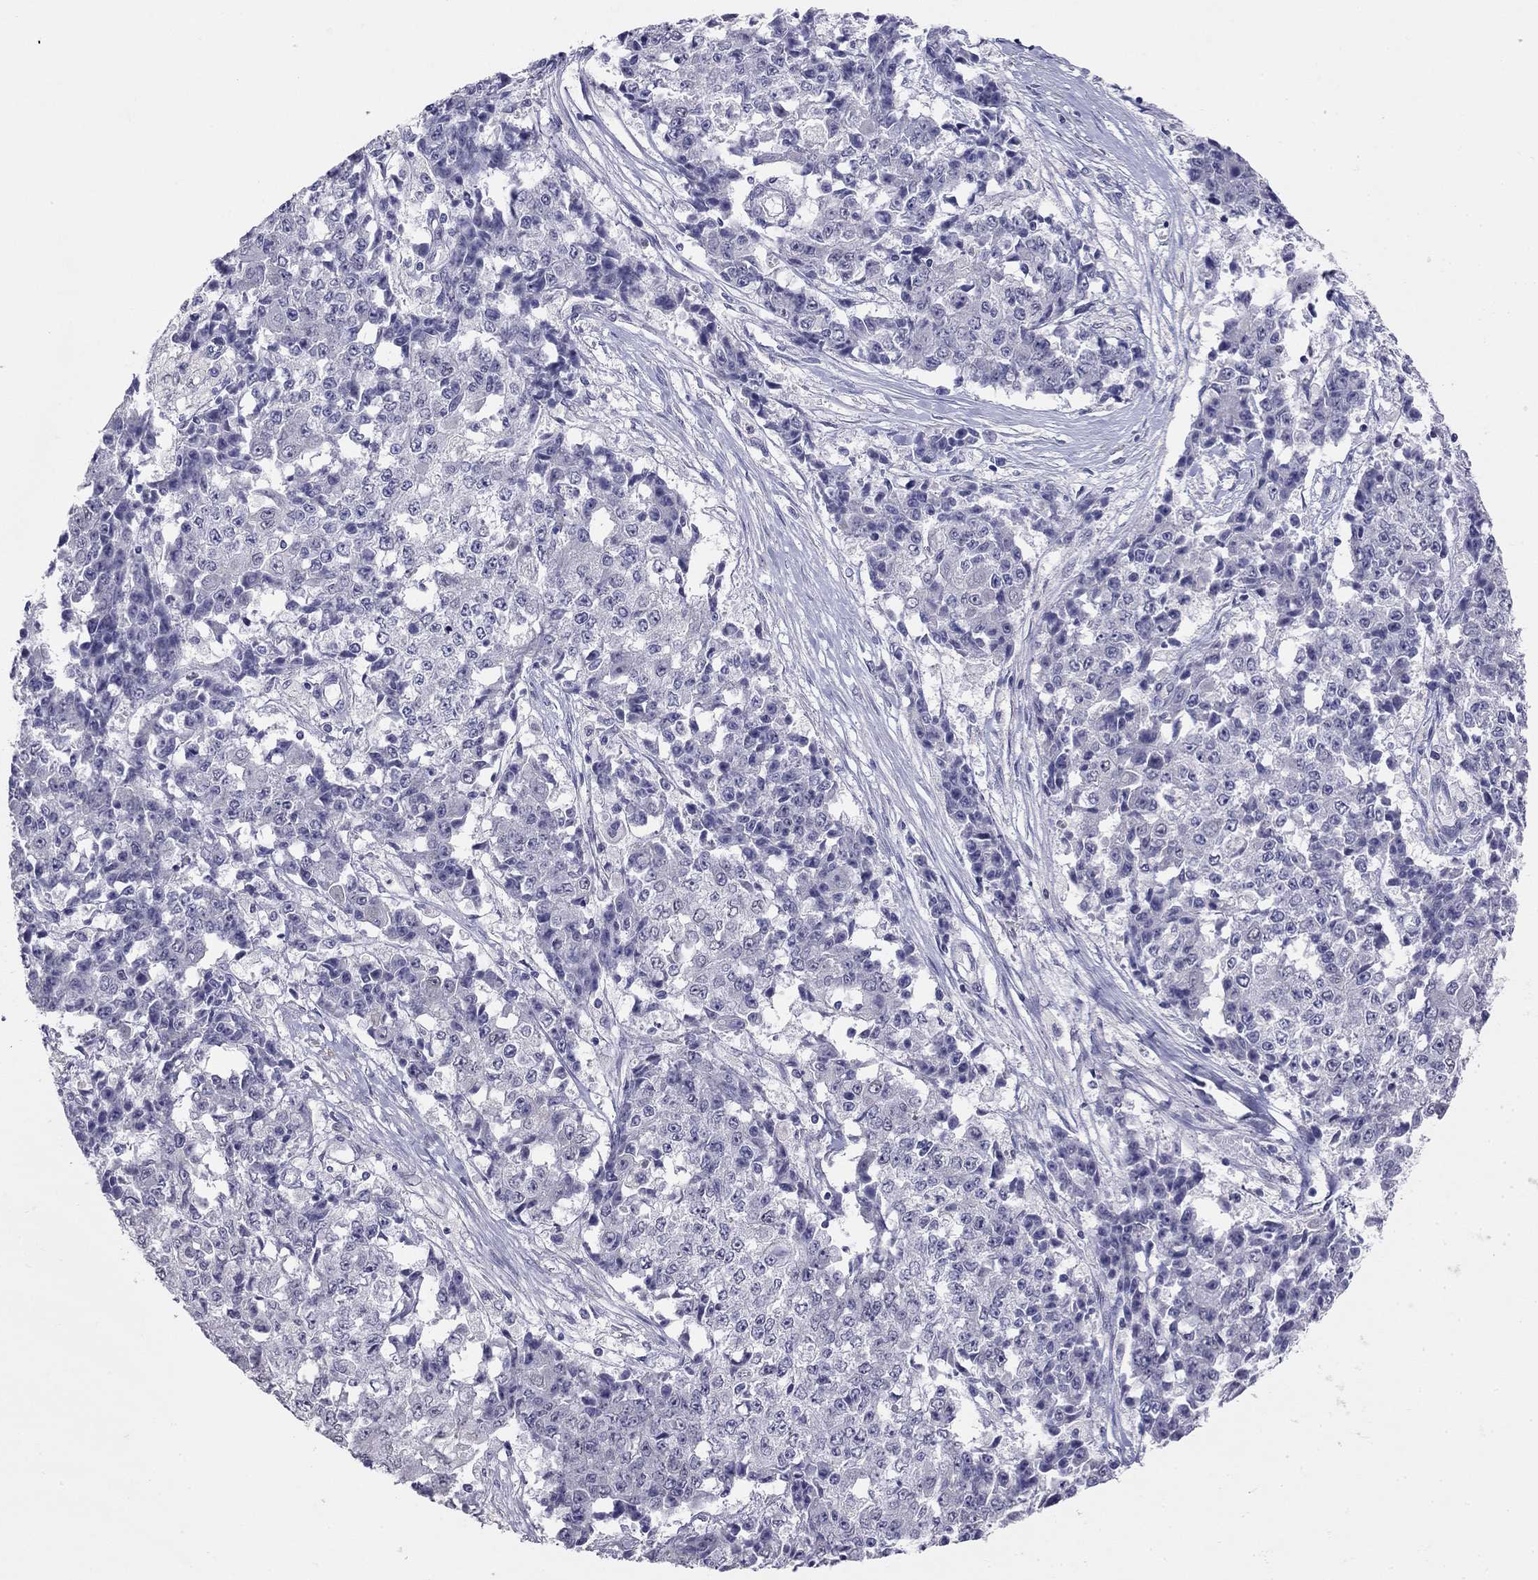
{"staining": {"intensity": "negative", "quantity": "none", "location": "none"}, "tissue": "ovarian cancer", "cell_type": "Tumor cells", "image_type": "cancer", "snomed": [{"axis": "morphology", "description": "Carcinoma, endometroid"}, {"axis": "topography", "description": "Ovary"}], "caption": "A photomicrograph of ovarian endometroid carcinoma stained for a protein demonstrates no brown staining in tumor cells.", "gene": "LRRC39", "patient": {"sex": "female", "age": 42}}